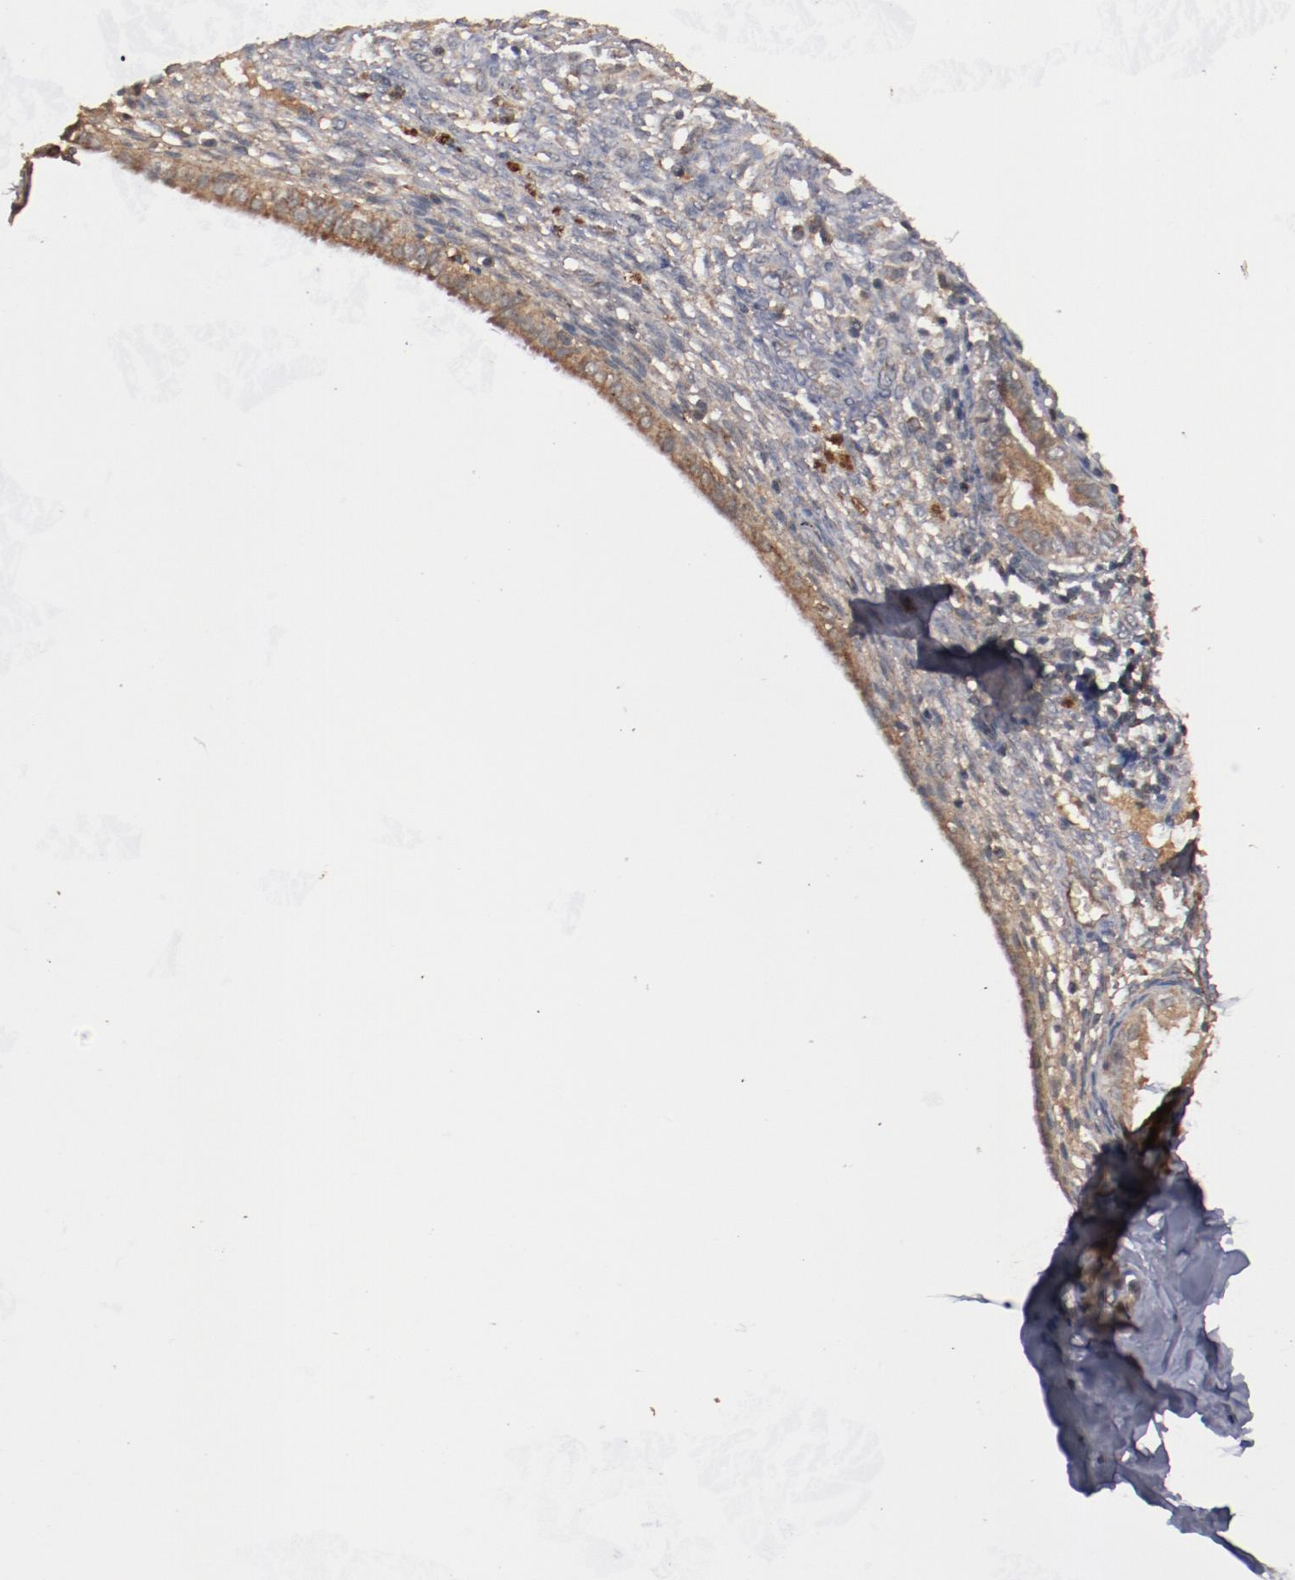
{"staining": {"intensity": "weak", "quantity": "25%-75%", "location": "cytoplasmic/membranous"}, "tissue": "endometrium", "cell_type": "Cells in endometrial stroma", "image_type": "normal", "snomed": [{"axis": "morphology", "description": "Normal tissue, NOS"}, {"axis": "topography", "description": "Endometrium"}], "caption": "Immunohistochemistry (DAB (3,3'-diaminobenzidine)) staining of benign endometrium shows weak cytoplasmic/membranous protein positivity in about 25%-75% of cells in endometrial stroma. (Stains: DAB (3,3'-diaminobenzidine) in brown, nuclei in blue, Microscopy: brightfield microscopy at high magnification).", "gene": "TENM1", "patient": {"sex": "female", "age": 72}}